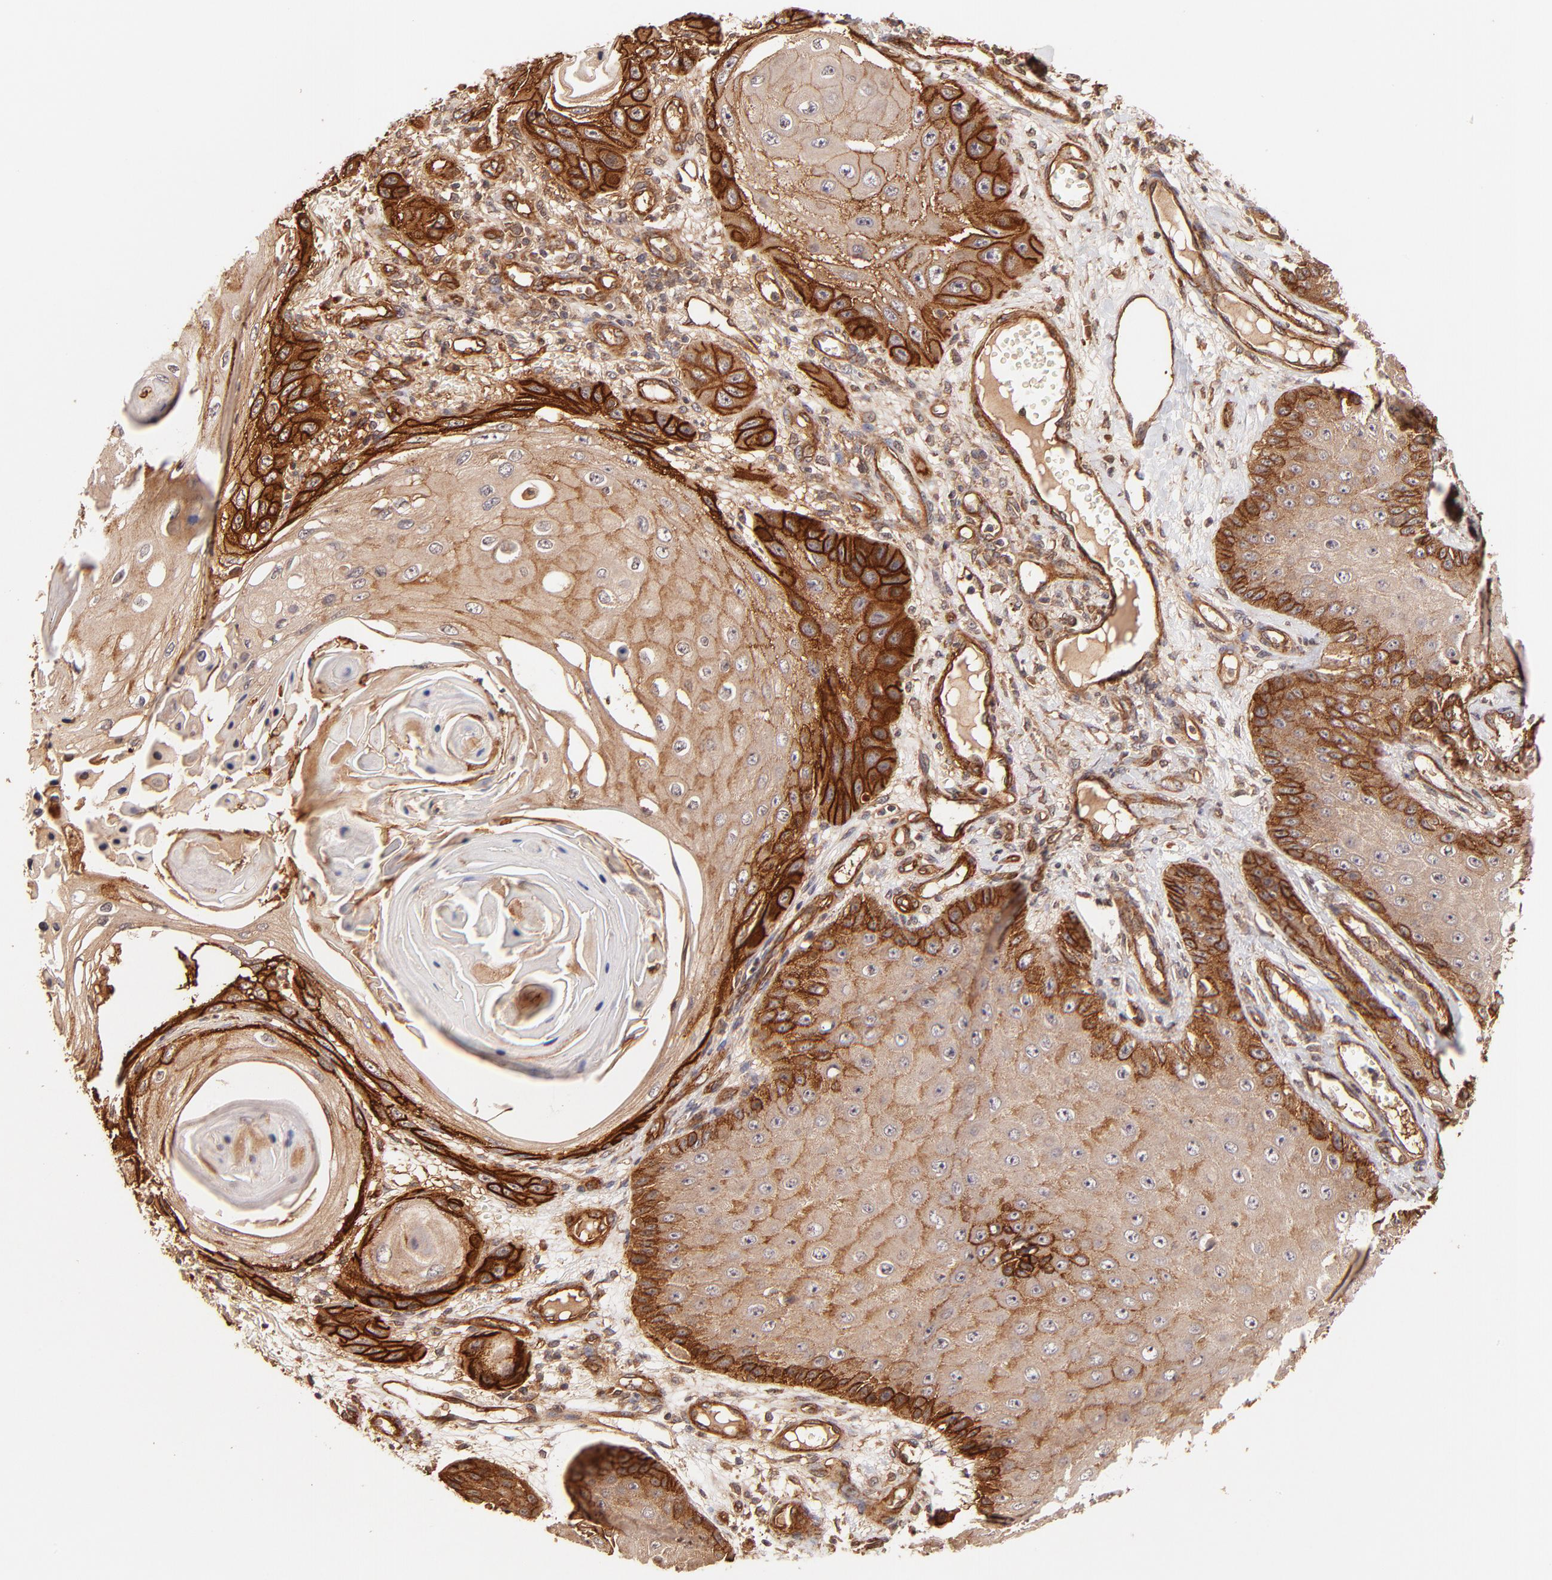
{"staining": {"intensity": "strong", "quantity": ">75%", "location": "cytoplasmic/membranous"}, "tissue": "skin cancer", "cell_type": "Tumor cells", "image_type": "cancer", "snomed": [{"axis": "morphology", "description": "Squamous cell carcinoma, NOS"}, {"axis": "topography", "description": "Skin"}], "caption": "Squamous cell carcinoma (skin) stained with IHC shows strong cytoplasmic/membranous positivity in about >75% of tumor cells. The staining was performed using DAB (3,3'-diaminobenzidine) to visualize the protein expression in brown, while the nuclei were stained in blue with hematoxylin (Magnification: 20x).", "gene": "ITGB1", "patient": {"sex": "female", "age": 40}}